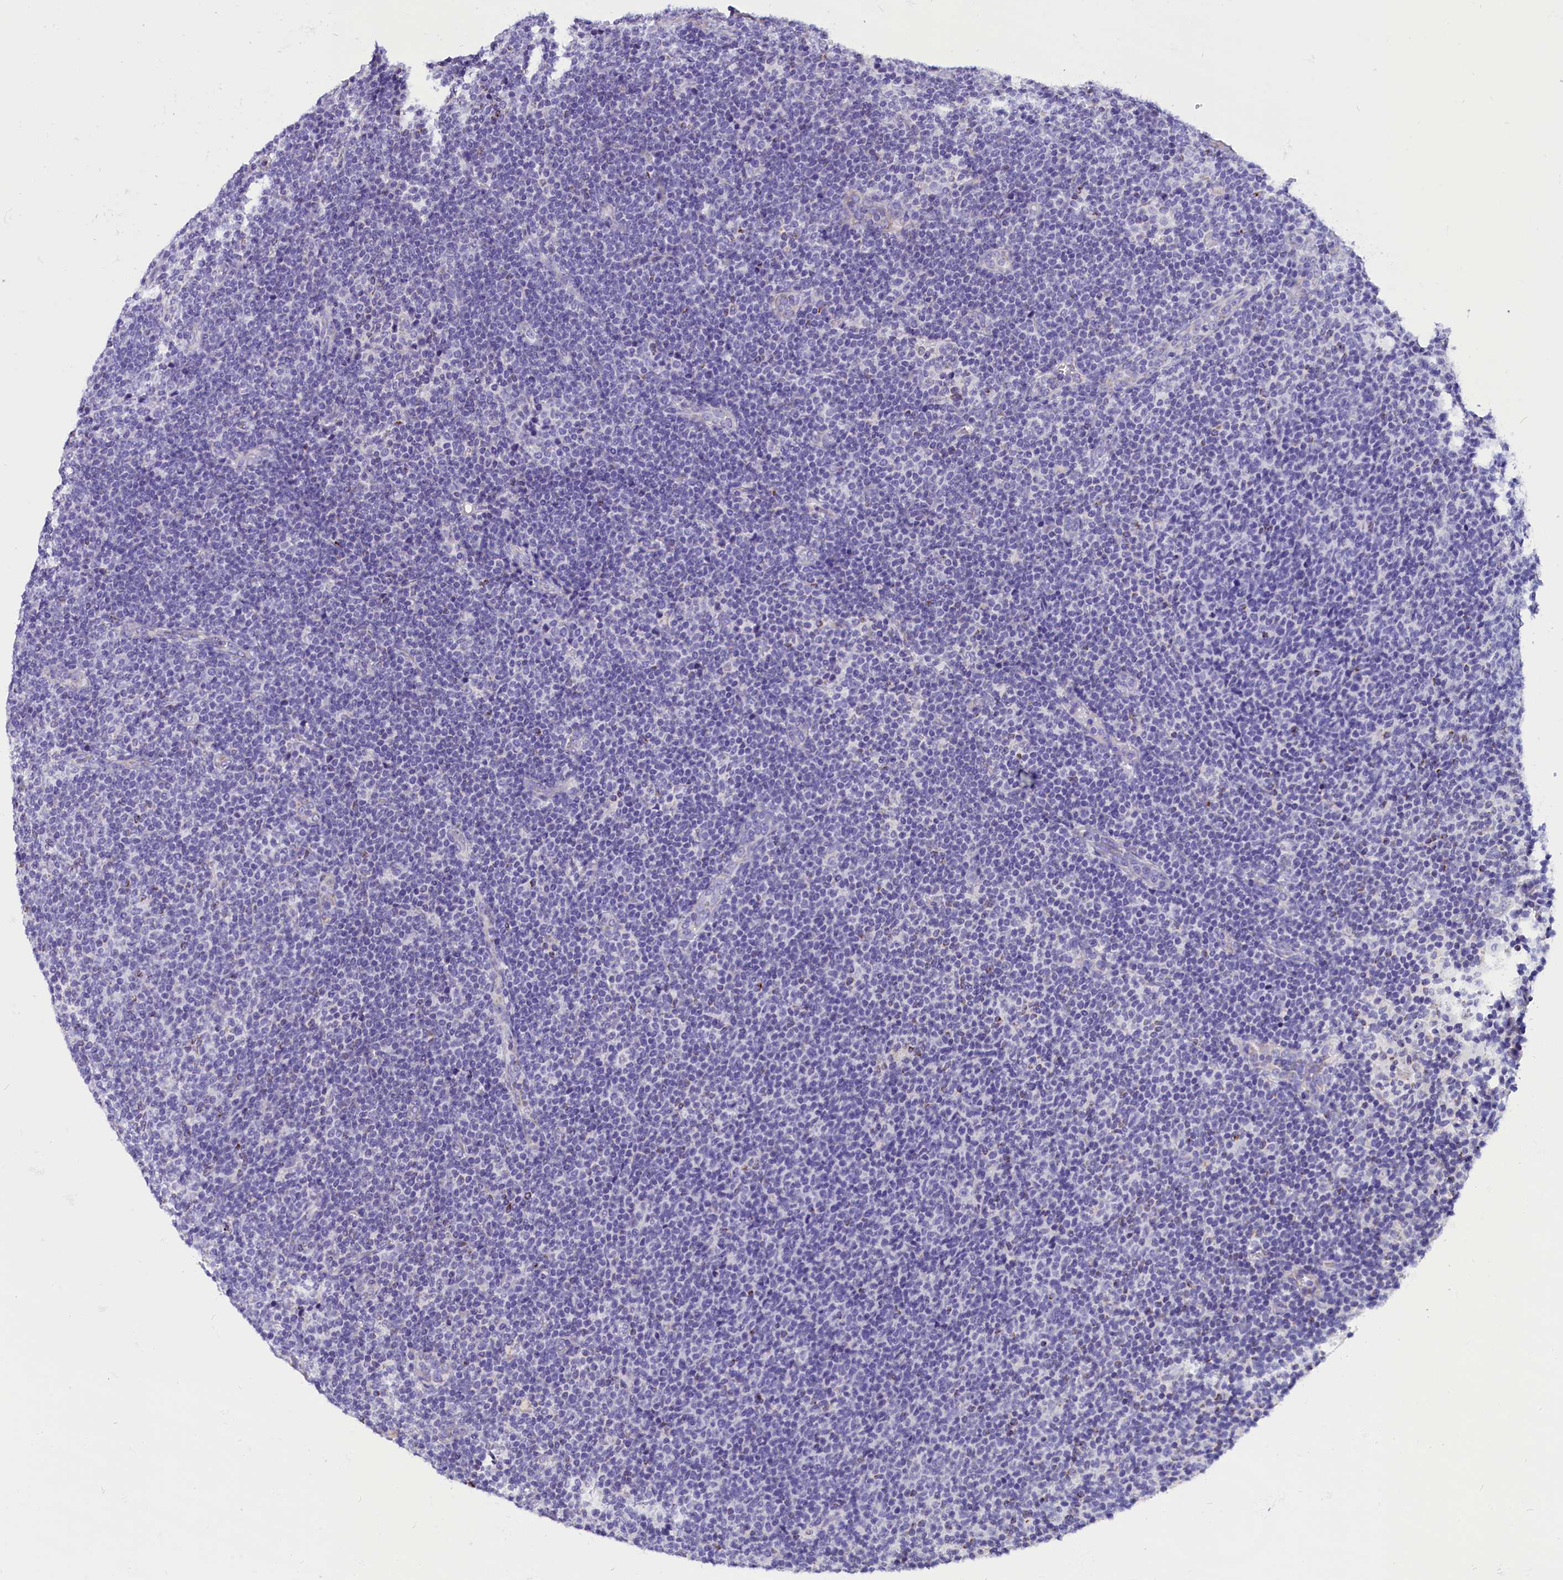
{"staining": {"intensity": "negative", "quantity": "none", "location": "none"}, "tissue": "lymphoma", "cell_type": "Tumor cells", "image_type": "cancer", "snomed": [{"axis": "morphology", "description": "Malignant lymphoma, non-Hodgkin's type, Low grade"}, {"axis": "topography", "description": "Lymph node"}], "caption": "Malignant lymphoma, non-Hodgkin's type (low-grade) was stained to show a protein in brown. There is no significant expression in tumor cells. (Immunohistochemistry, brightfield microscopy, high magnification).", "gene": "ABAT", "patient": {"sex": "male", "age": 66}}